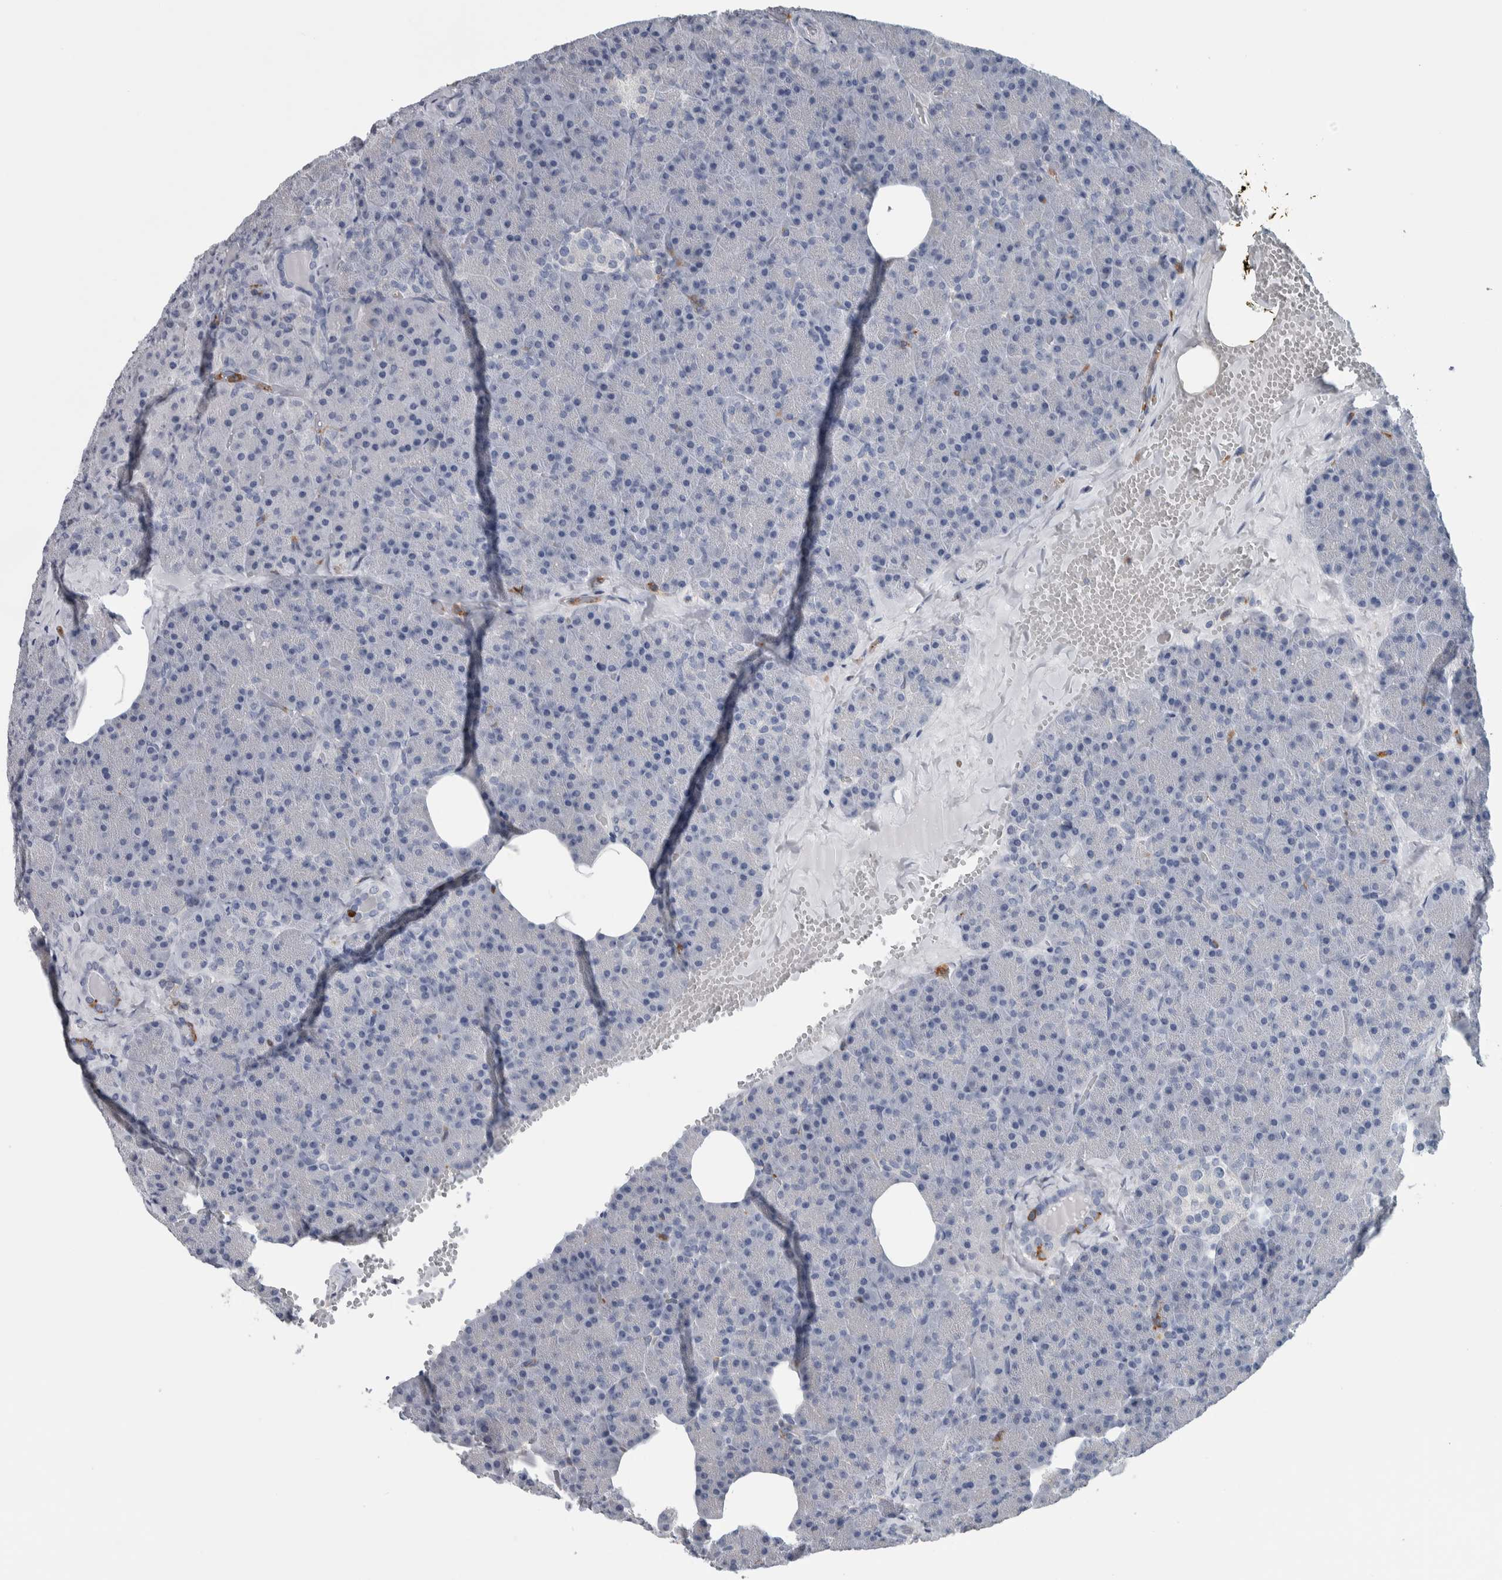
{"staining": {"intensity": "negative", "quantity": "none", "location": "none"}, "tissue": "pancreas", "cell_type": "Exocrine glandular cells", "image_type": "normal", "snomed": [{"axis": "morphology", "description": "Normal tissue, NOS"}, {"axis": "morphology", "description": "Carcinoid, malignant, NOS"}, {"axis": "topography", "description": "Pancreas"}], "caption": "High power microscopy histopathology image of an immunohistochemistry (IHC) photomicrograph of normal pancreas, revealing no significant expression in exocrine glandular cells.", "gene": "SKAP2", "patient": {"sex": "female", "age": 35}}